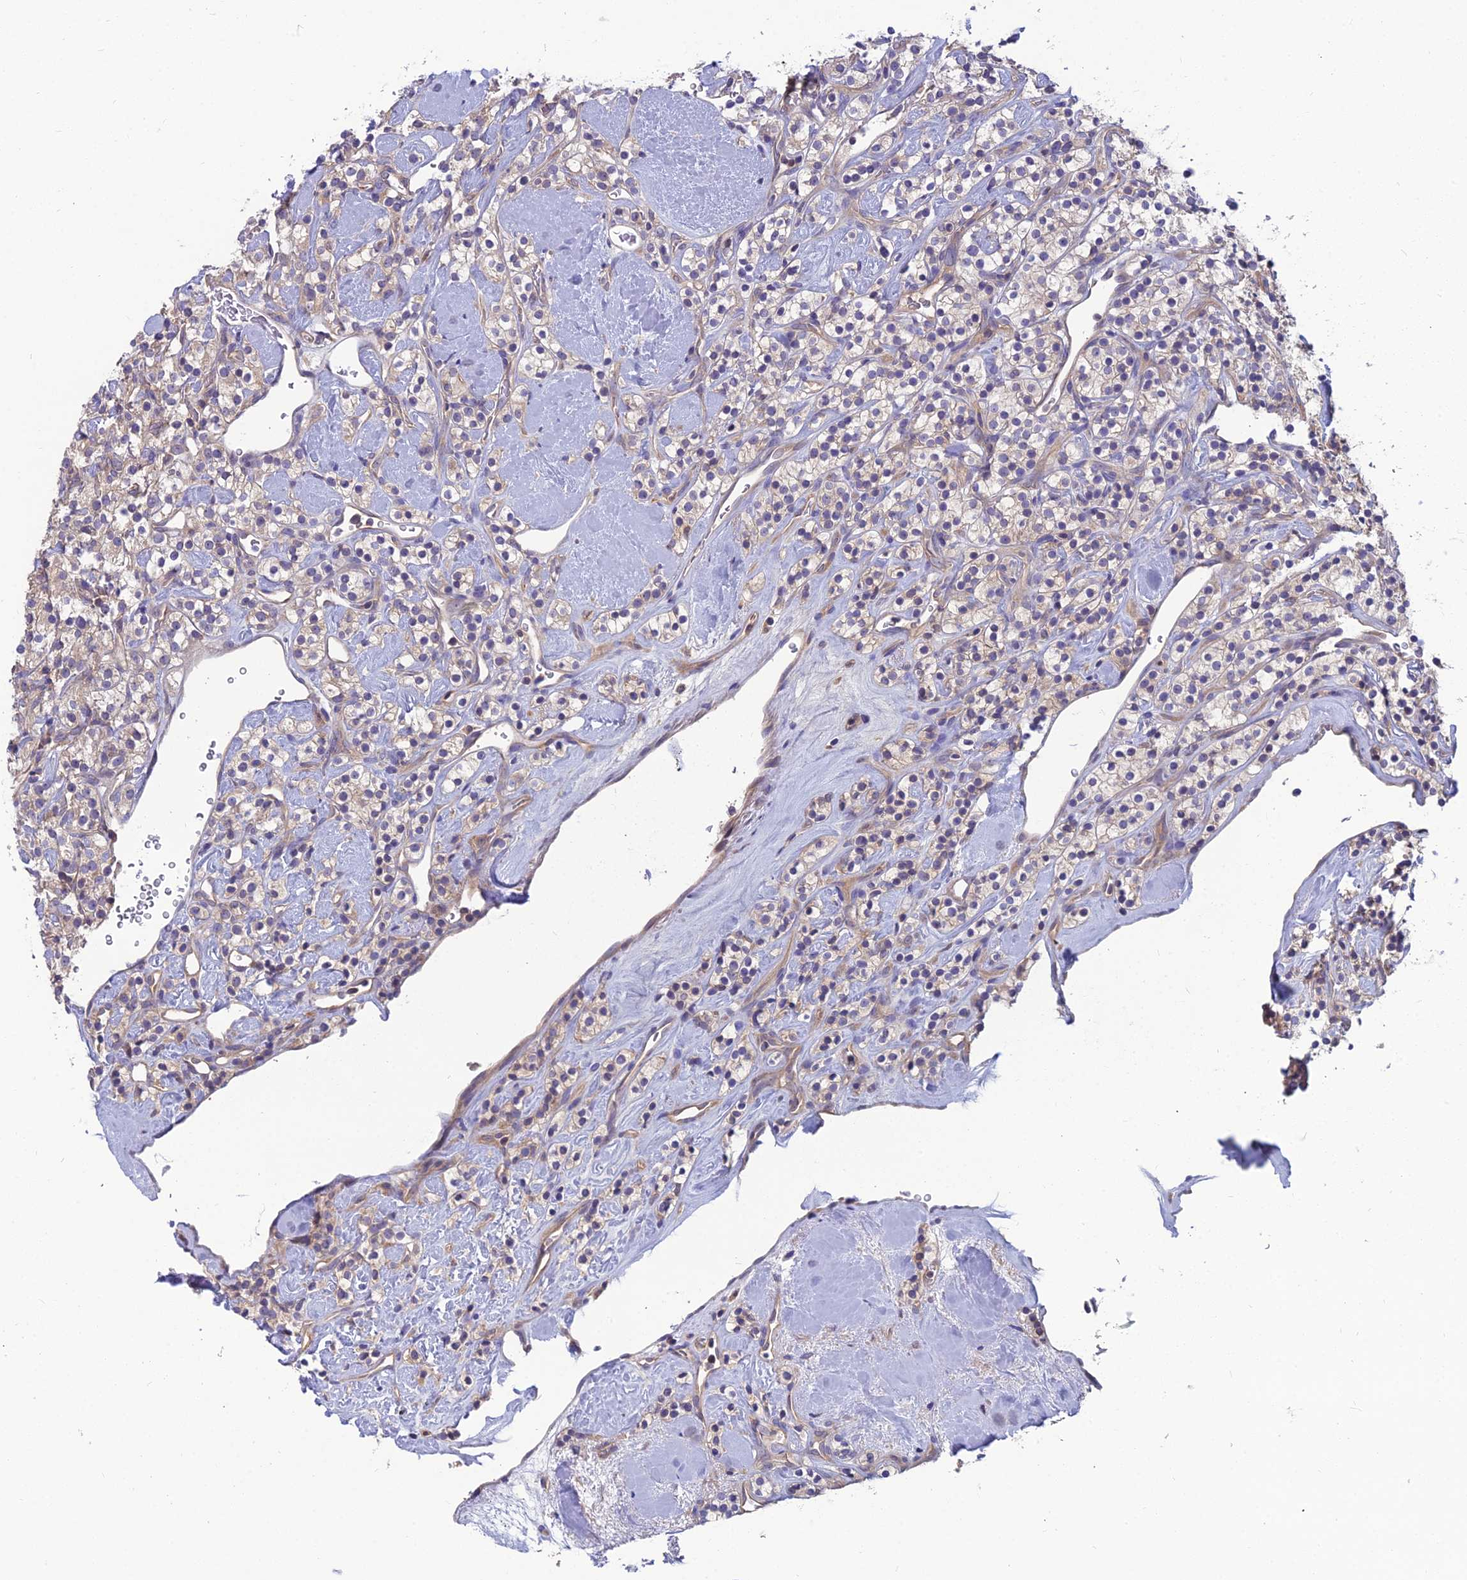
{"staining": {"intensity": "negative", "quantity": "none", "location": "none"}, "tissue": "renal cancer", "cell_type": "Tumor cells", "image_type": "cancer", "snomed": [{"axis": "morphology", "description": "Adenocarcinoma, NOS"}, {"axis": "topography", "description": "Kidney"}], "caption": "Immunohistochemistry photomicrograph of neoplastic tissue: renal cancer (adenocarcinoma) stained with DAB (3,3'-diaminobenzidine) reveals no significant protein expression in tumor cells.", "gene": "MVD", "patient": {"sex": "male", "age": 77}}